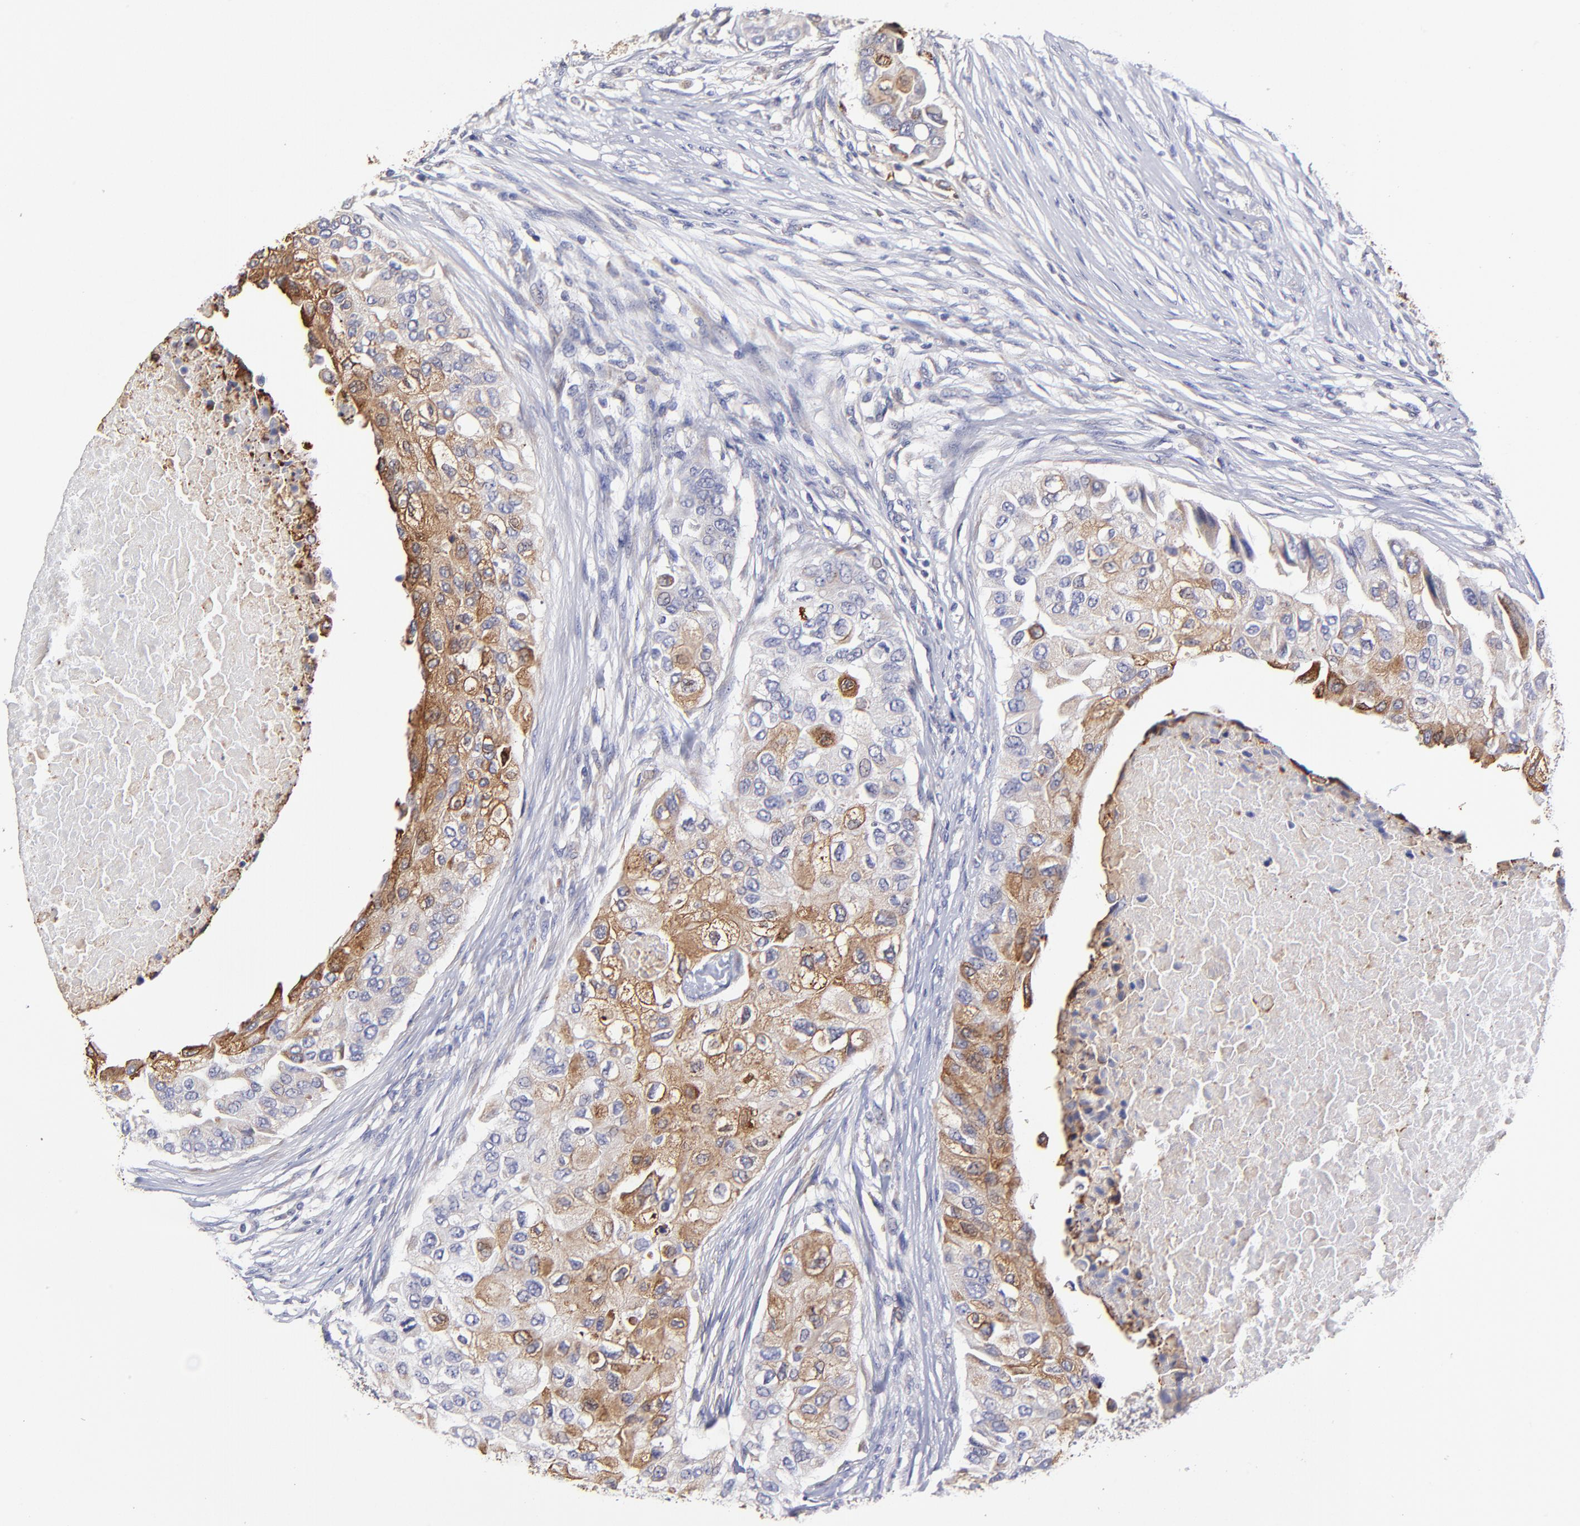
{"staining": {"intensity": "moderate", "quantity": ">75%", "location": "cytoplasmic/membranous"}, "tissue": "breast cancer", "cell_type": "Tumor cells", "image_type": "cancer", "snomed": [{"axis": "morphology", "description": "Normal tissue, NOS"}, {"axis": "morphology", "description": "Duct carcinoma"}, {"axis": "topography", "description": "Breast"}], "caption": "High-magnification brightfield microscopy of breast invasive ductal carcinoma stained with DAB (brown) and counterstained with hematoxylin (blue). tumor cells exhibit moderate cytoplasmic/membranous positivity is identified in about>75% of cells. Immunohistochemistry (ihc) stains the protein in brown and the nuclei are stained blue.", "gene": "GCSAM", "patient": {"sex": "female", "age": 49}}